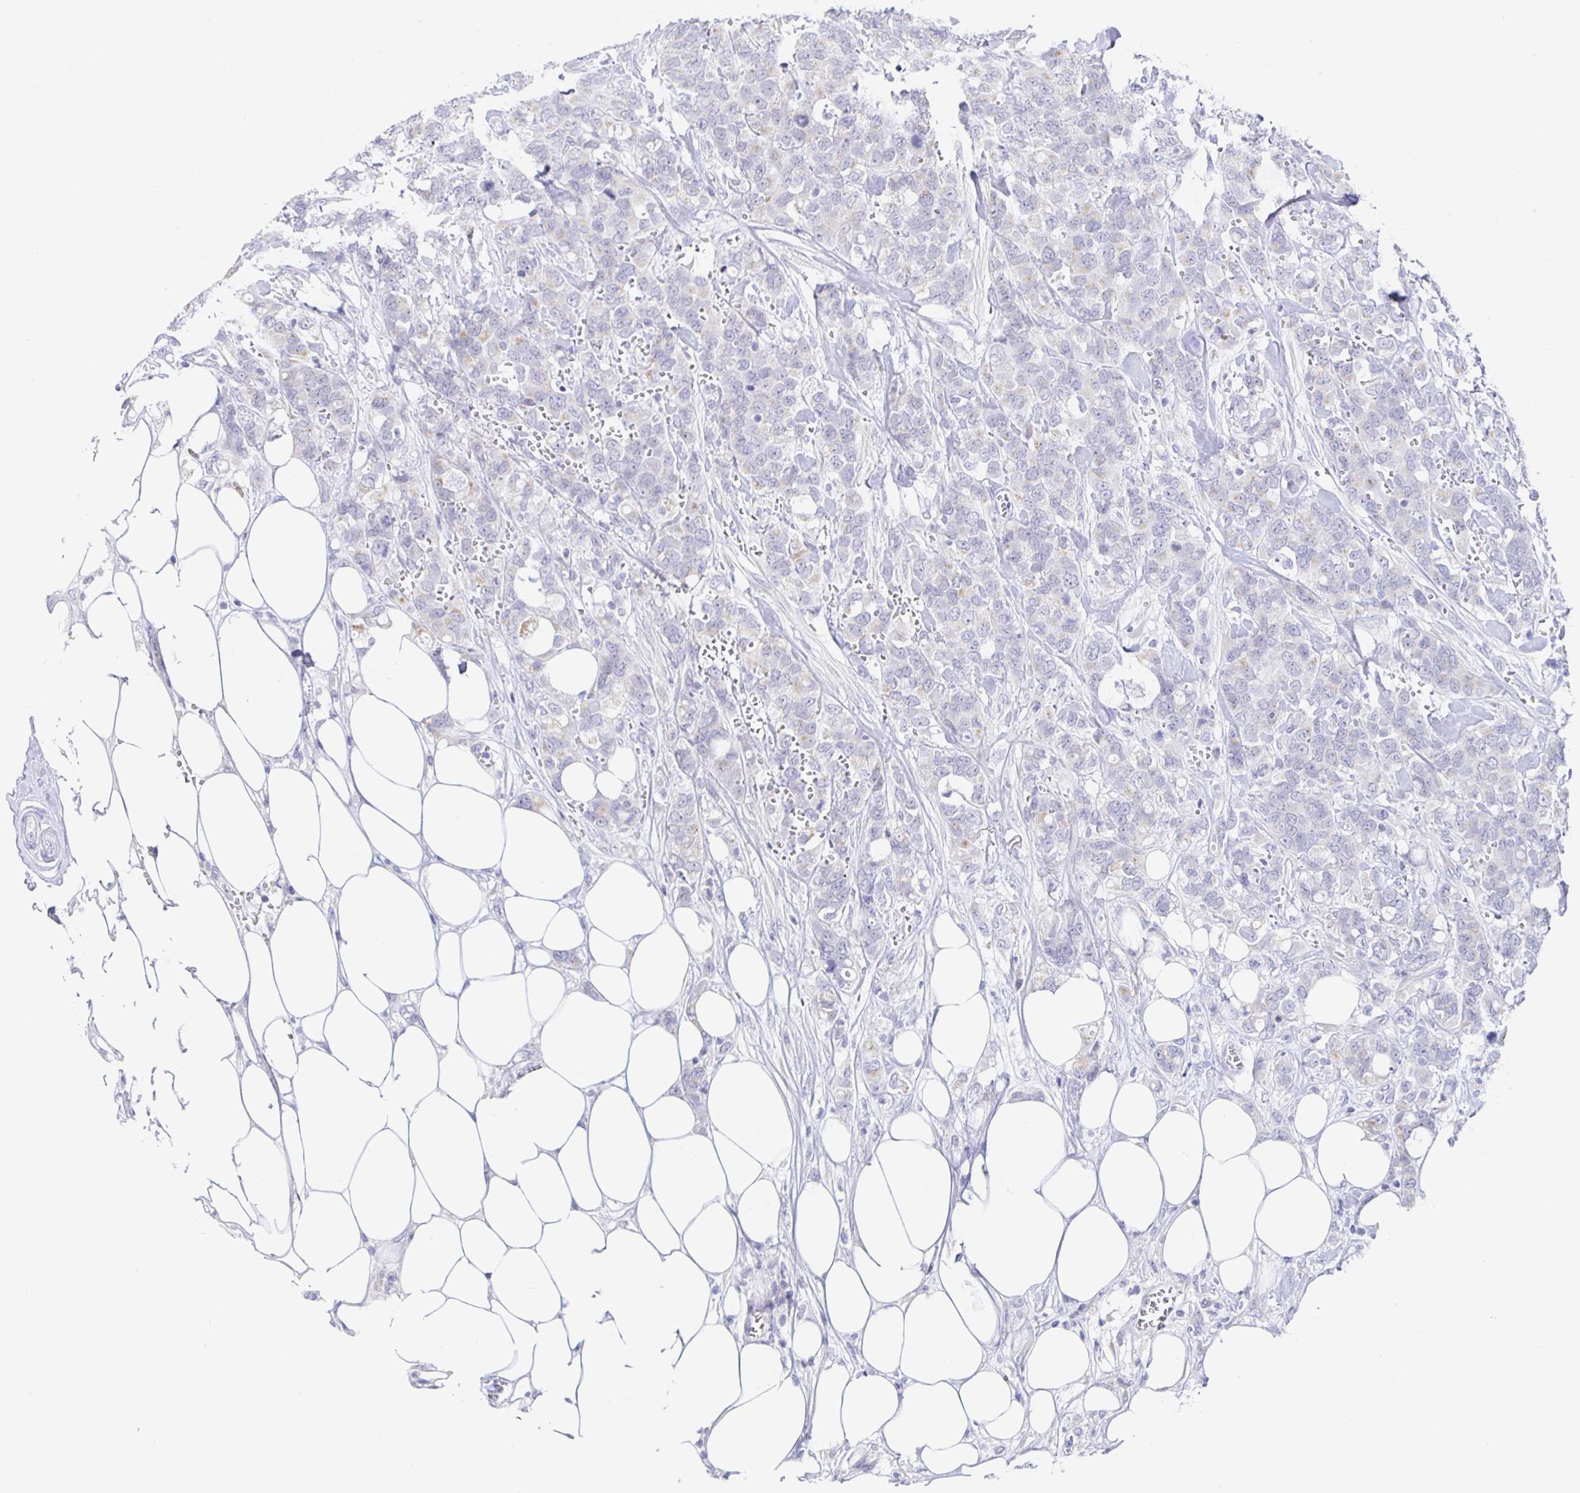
{"staining": {"intensity": "negative", "quantity": "none", "location": "none"}, "tissue": "breast cancer", "cell_type": "Tumor cells", "image_type": "cancer", "snomed": [{"axis": "morphology", "description": "Lobular carcinoma"}, {"axis": "topography", "description": "Breast"}], "caption": "Immunohistochemistry image of neoplastic tissue: lobular carcinoma (breast) stained with DAB displays no significant protein positivity in tumor cells.", "gene": "SIAH3", "patient": {"sex": "female", "age": 91}}